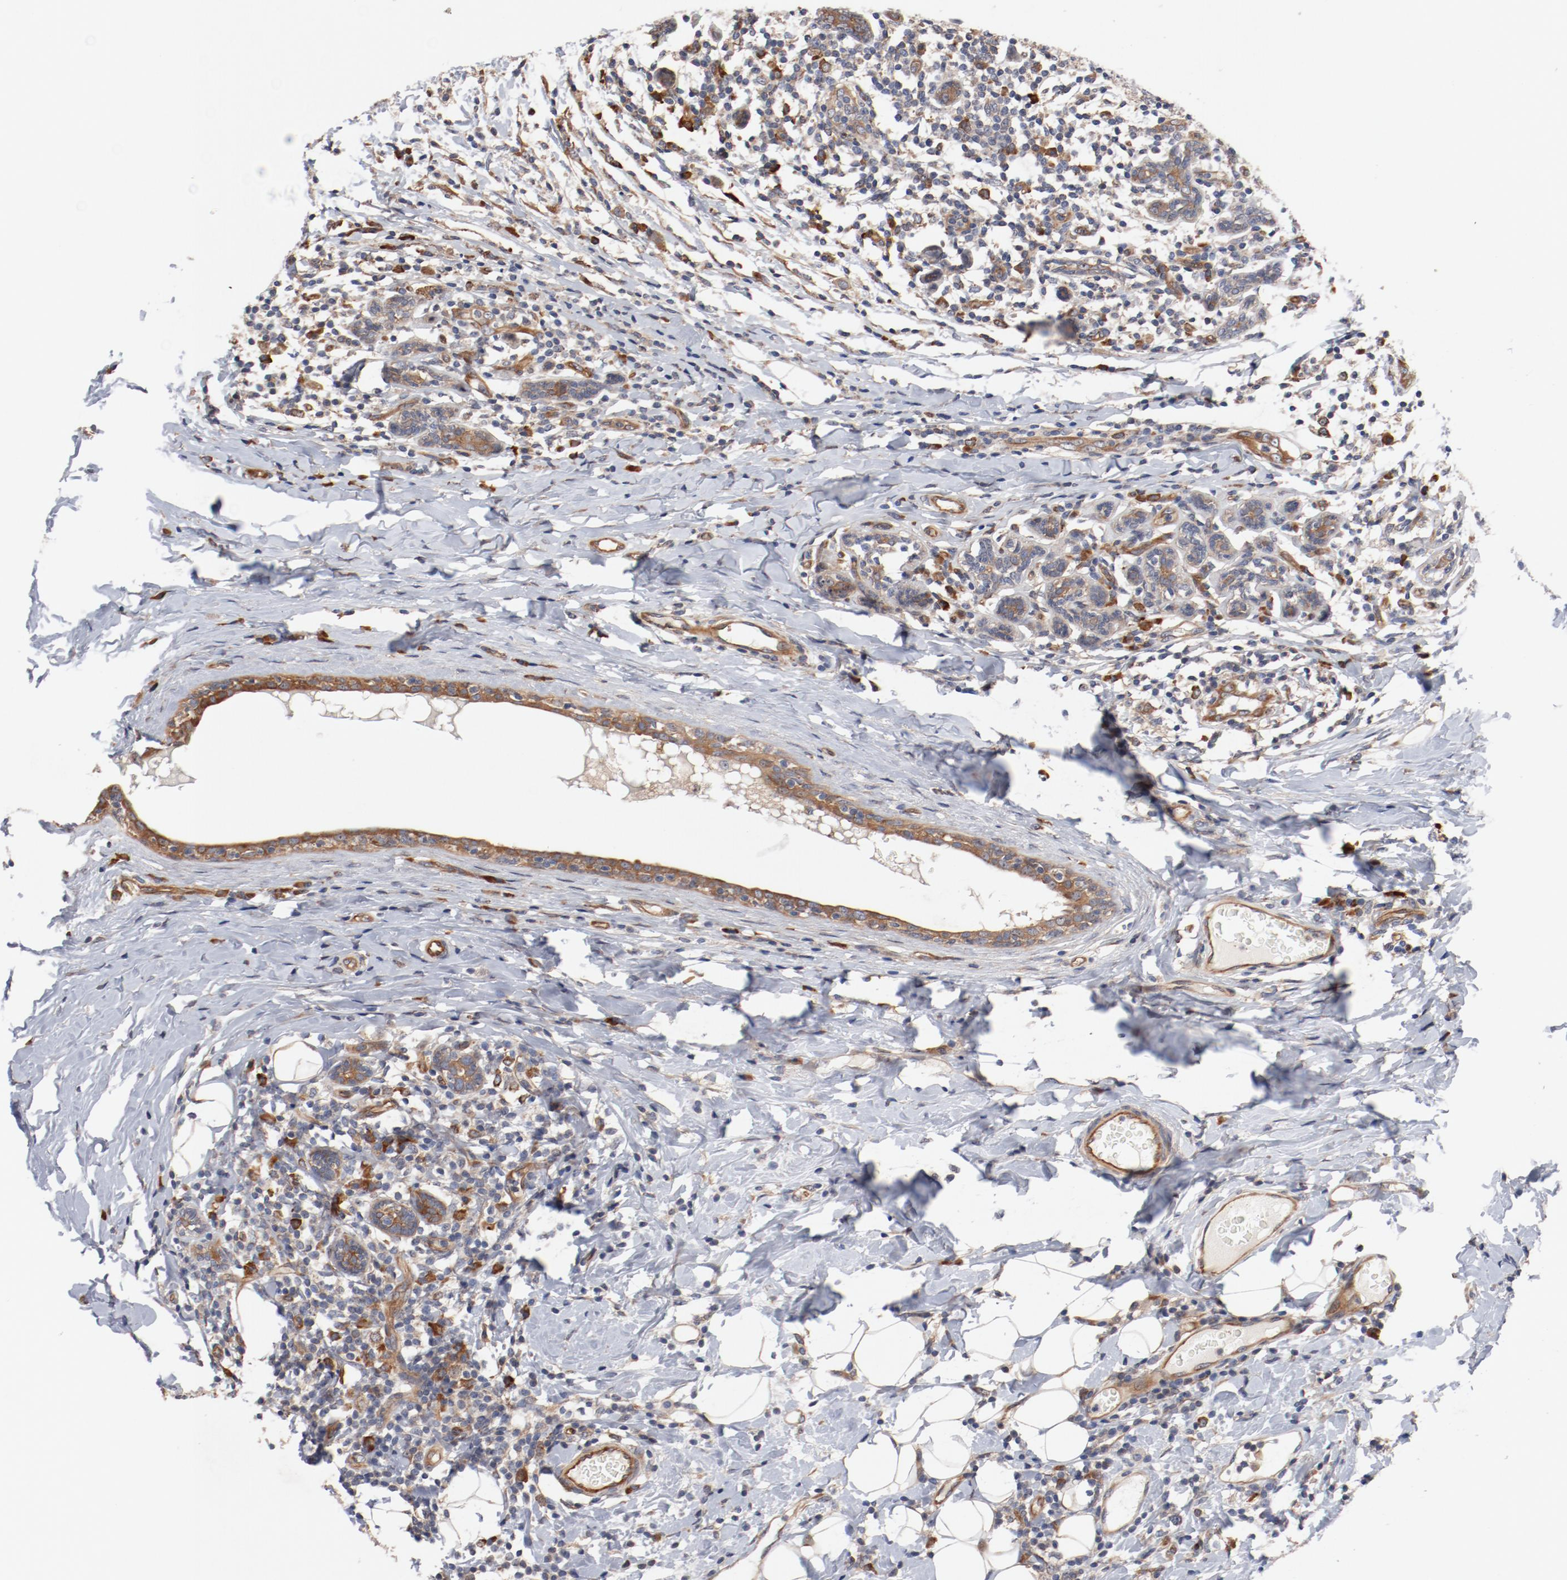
{"staining": {"intensity": "moderate", "quantity": ">75%", "location": "cytoplasmic/membranous"}, "tissue": "breast cancer", "cell_type": "Tumor cells", "image_type": "cancer", "snomed": [{"axis": "morphology", "description": "Duct carcinoma"}, {"axis": "topography", "description": "Breast"}], "caption": "Protein expression analysis of breast cancer (infiltrating ductal carcinoma) exhibits moderate cytoplasmic/membranous staining in approximately >75% of tumor cells.", "gene": "PITPNM2", "patient": {"sex": "female", "age": 40}}